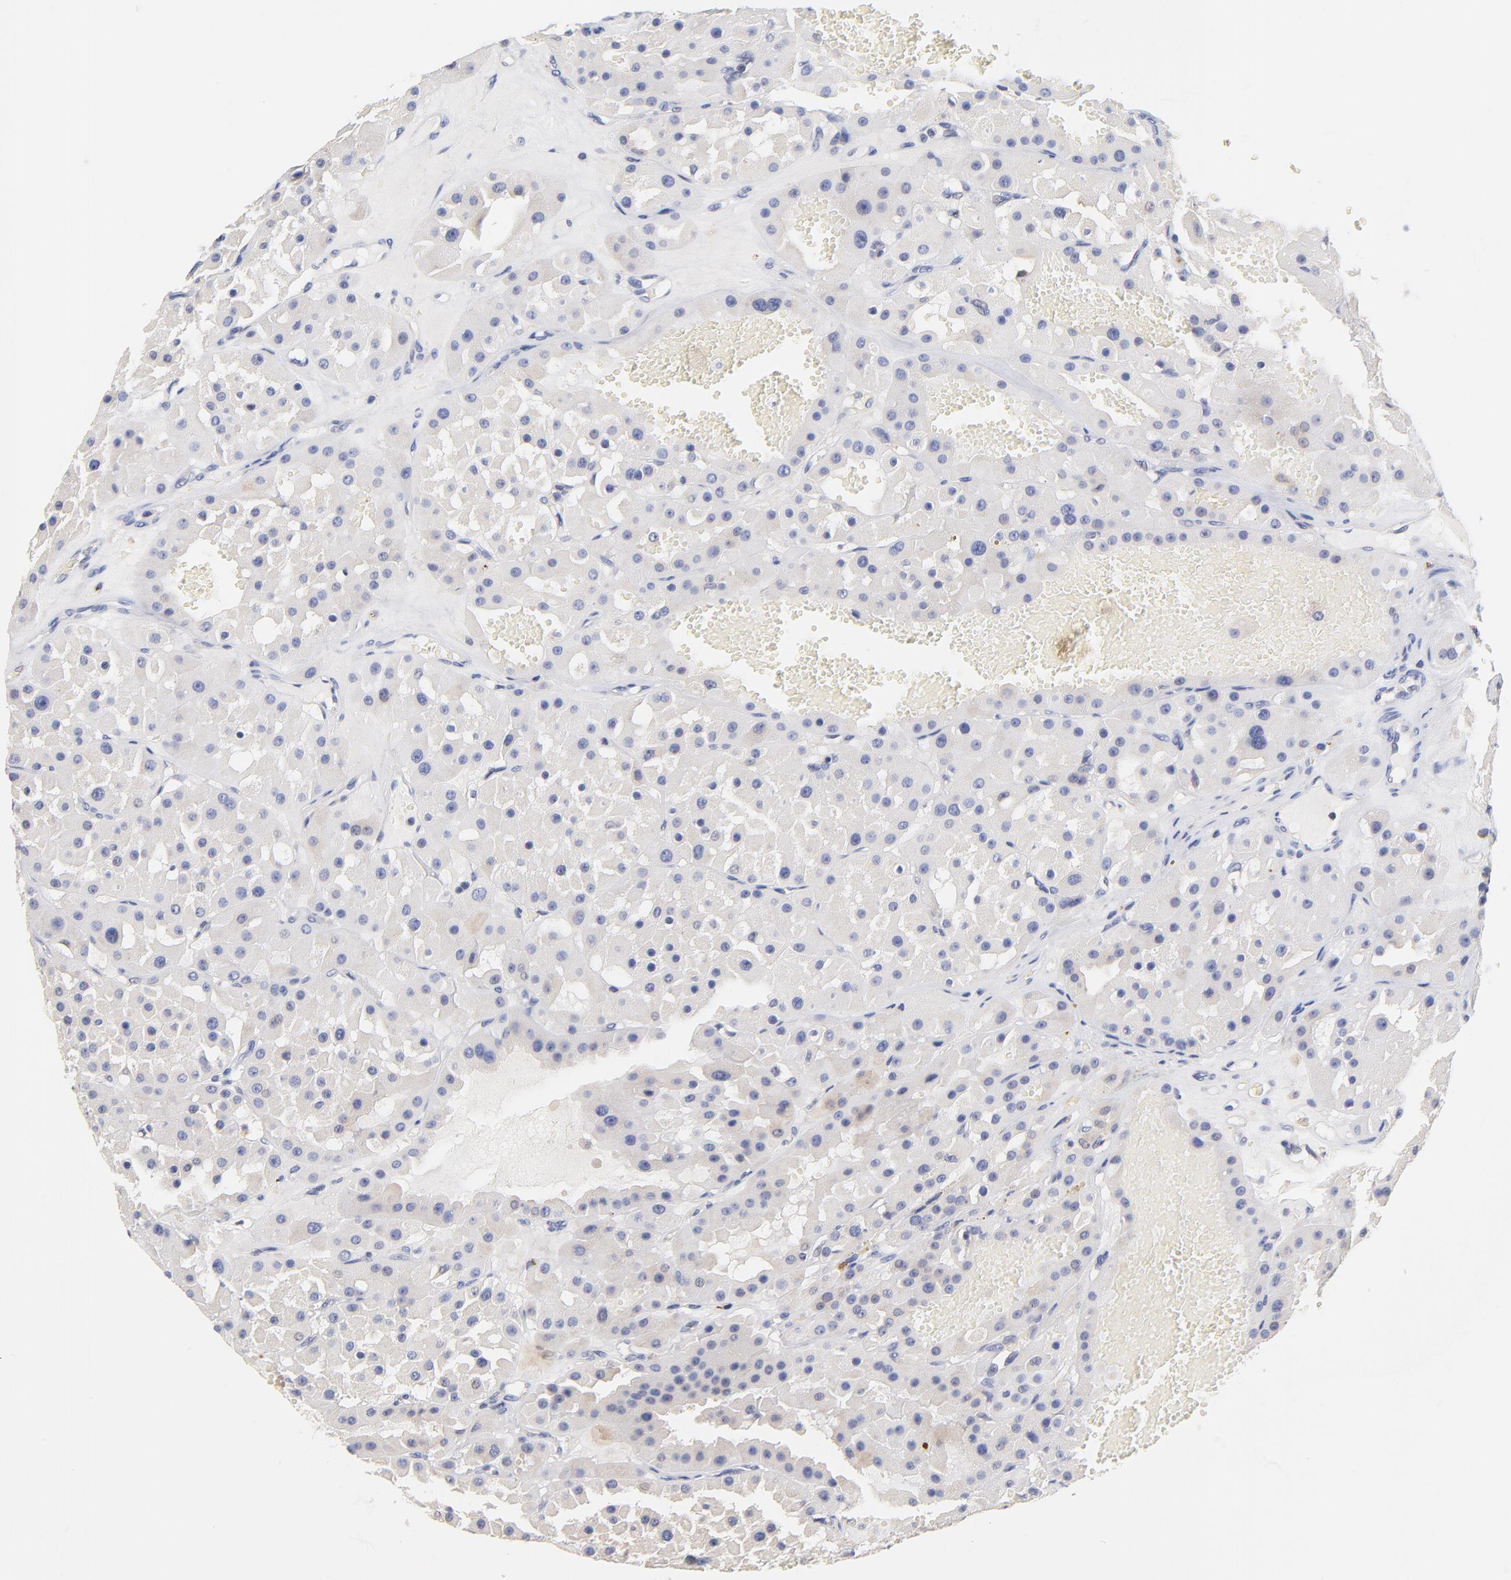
{"staining": {"intensity": "weak", "quantity": "<25%", "location": "cytoplasmic/membranous"}, "tissue": "renal cancer", "cell_type": "Tumor cells", "image_type": "cancer", "snomed": [{"axis": "morphology", "description": "Adenocarcinoma, uncertain malignant potential"}, {"axis": "topography", "description": "Kidney"}], "caption": "High power microscopy image of an immunohistochemistry (IHC) histopathology image of renal cancer, revealing no significant expression in tumor cells.", "gene": "TWNK", "patient": {"sex": "male", "age": 63}}